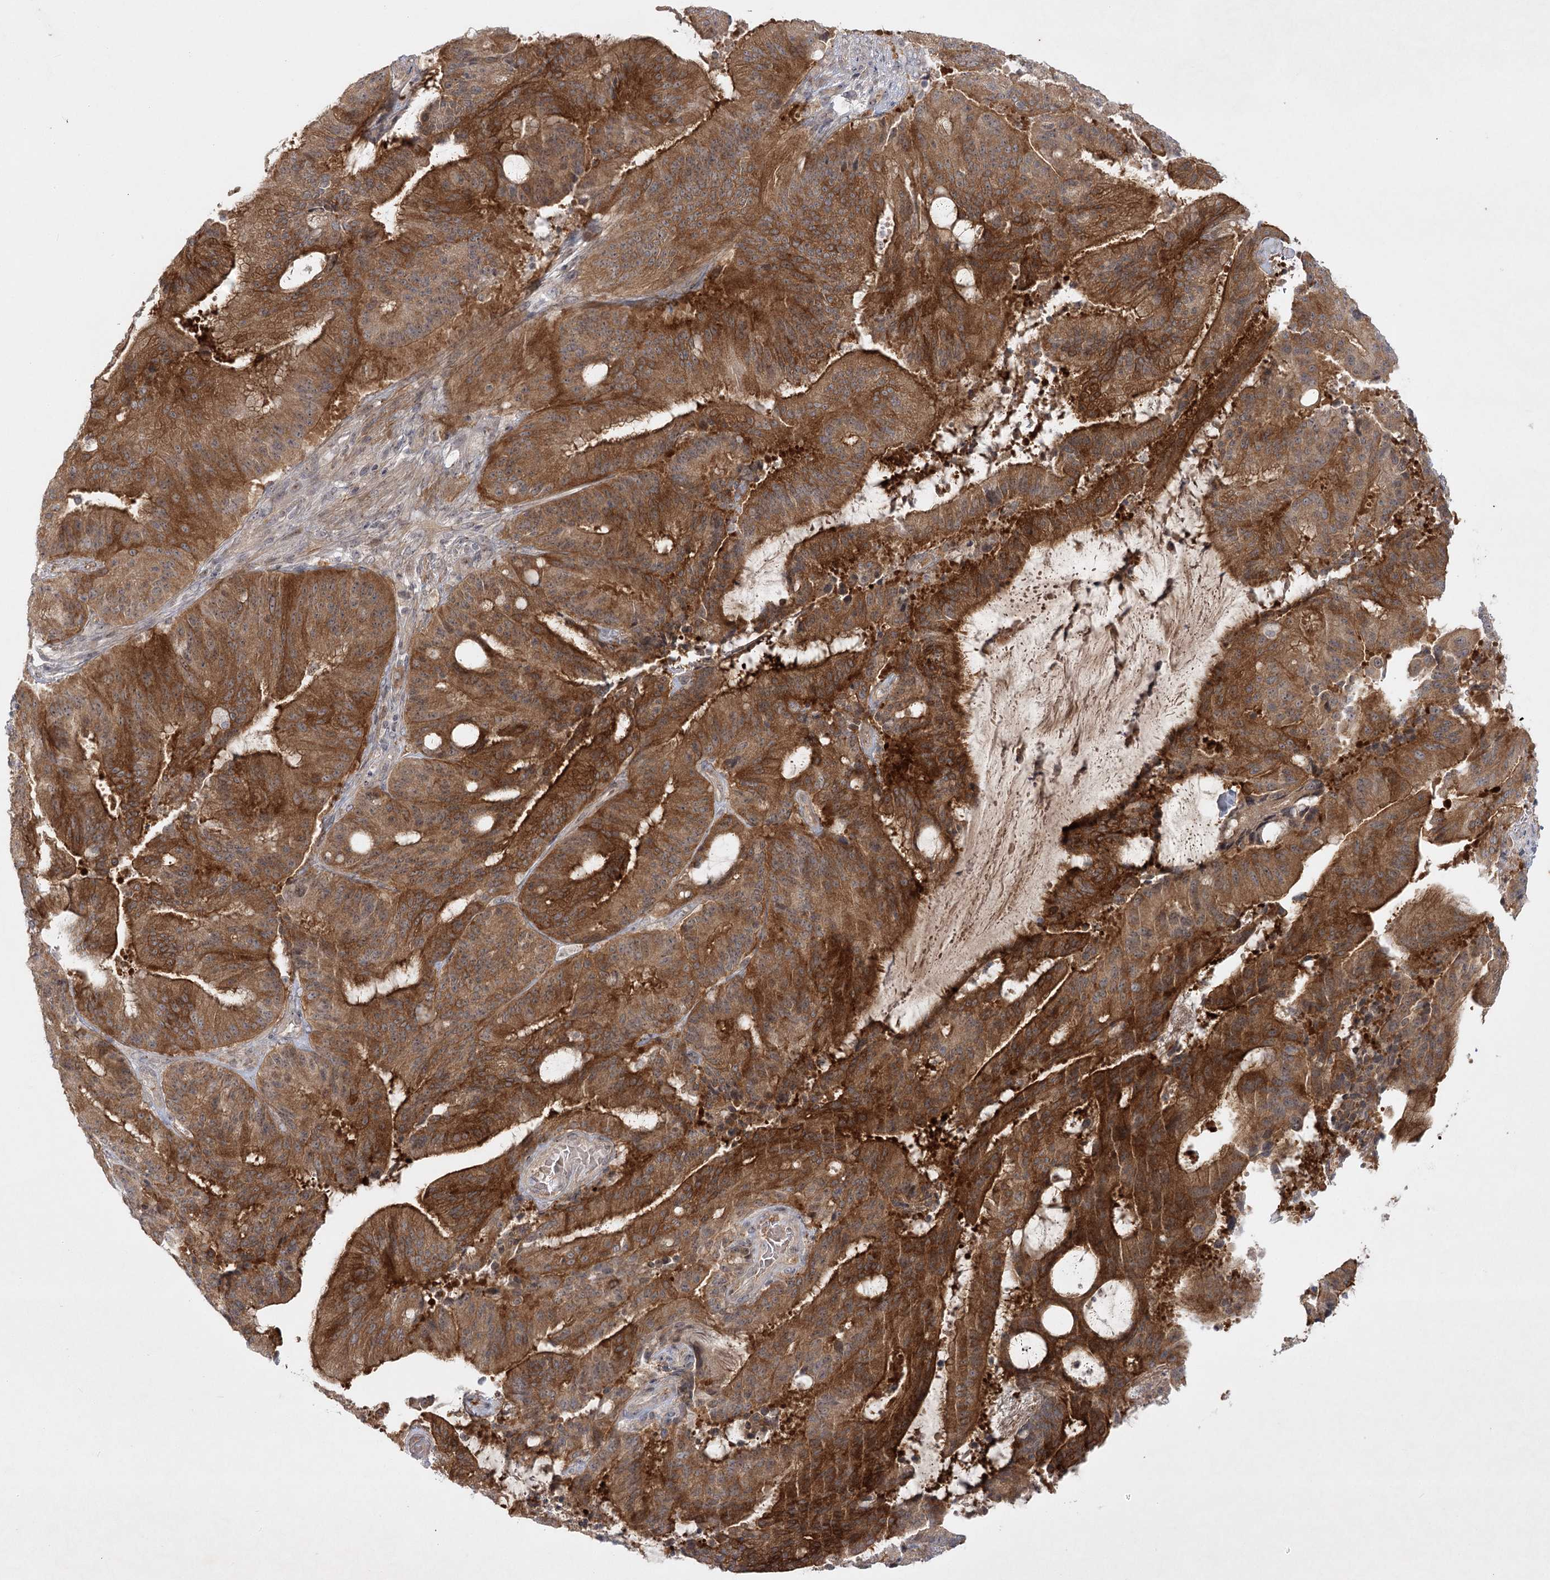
{"staining": {"intensity": "strong", "quantity": ">75%", "location": "cytoplasmic/membranous"}, "tissue": "liver cancer", "cell_type": "Tumor cells", "image_type": "cancer", "snomed": [{"axis": "morphology", "description": "Normal tissue, NOS"}, {"axis": "morphology", "description": "Cholangiocarcinoma"}, {"axis": "topography", "description": "Liver"}, {"axis": "topography", "description": "Peripheral nerve tissue"}], "caption": "Liver cancer (cholangiocarcinoma) was stained to show a protein in brown. There is high levels of strong cytoplasmic/membranous staining in about >75% of tumor cells. The protein of interest is shown in brown color, while the nuclei are stained blue.", "gene": "SH2D3A", "patient": {"sex": "female", "age": 73}}